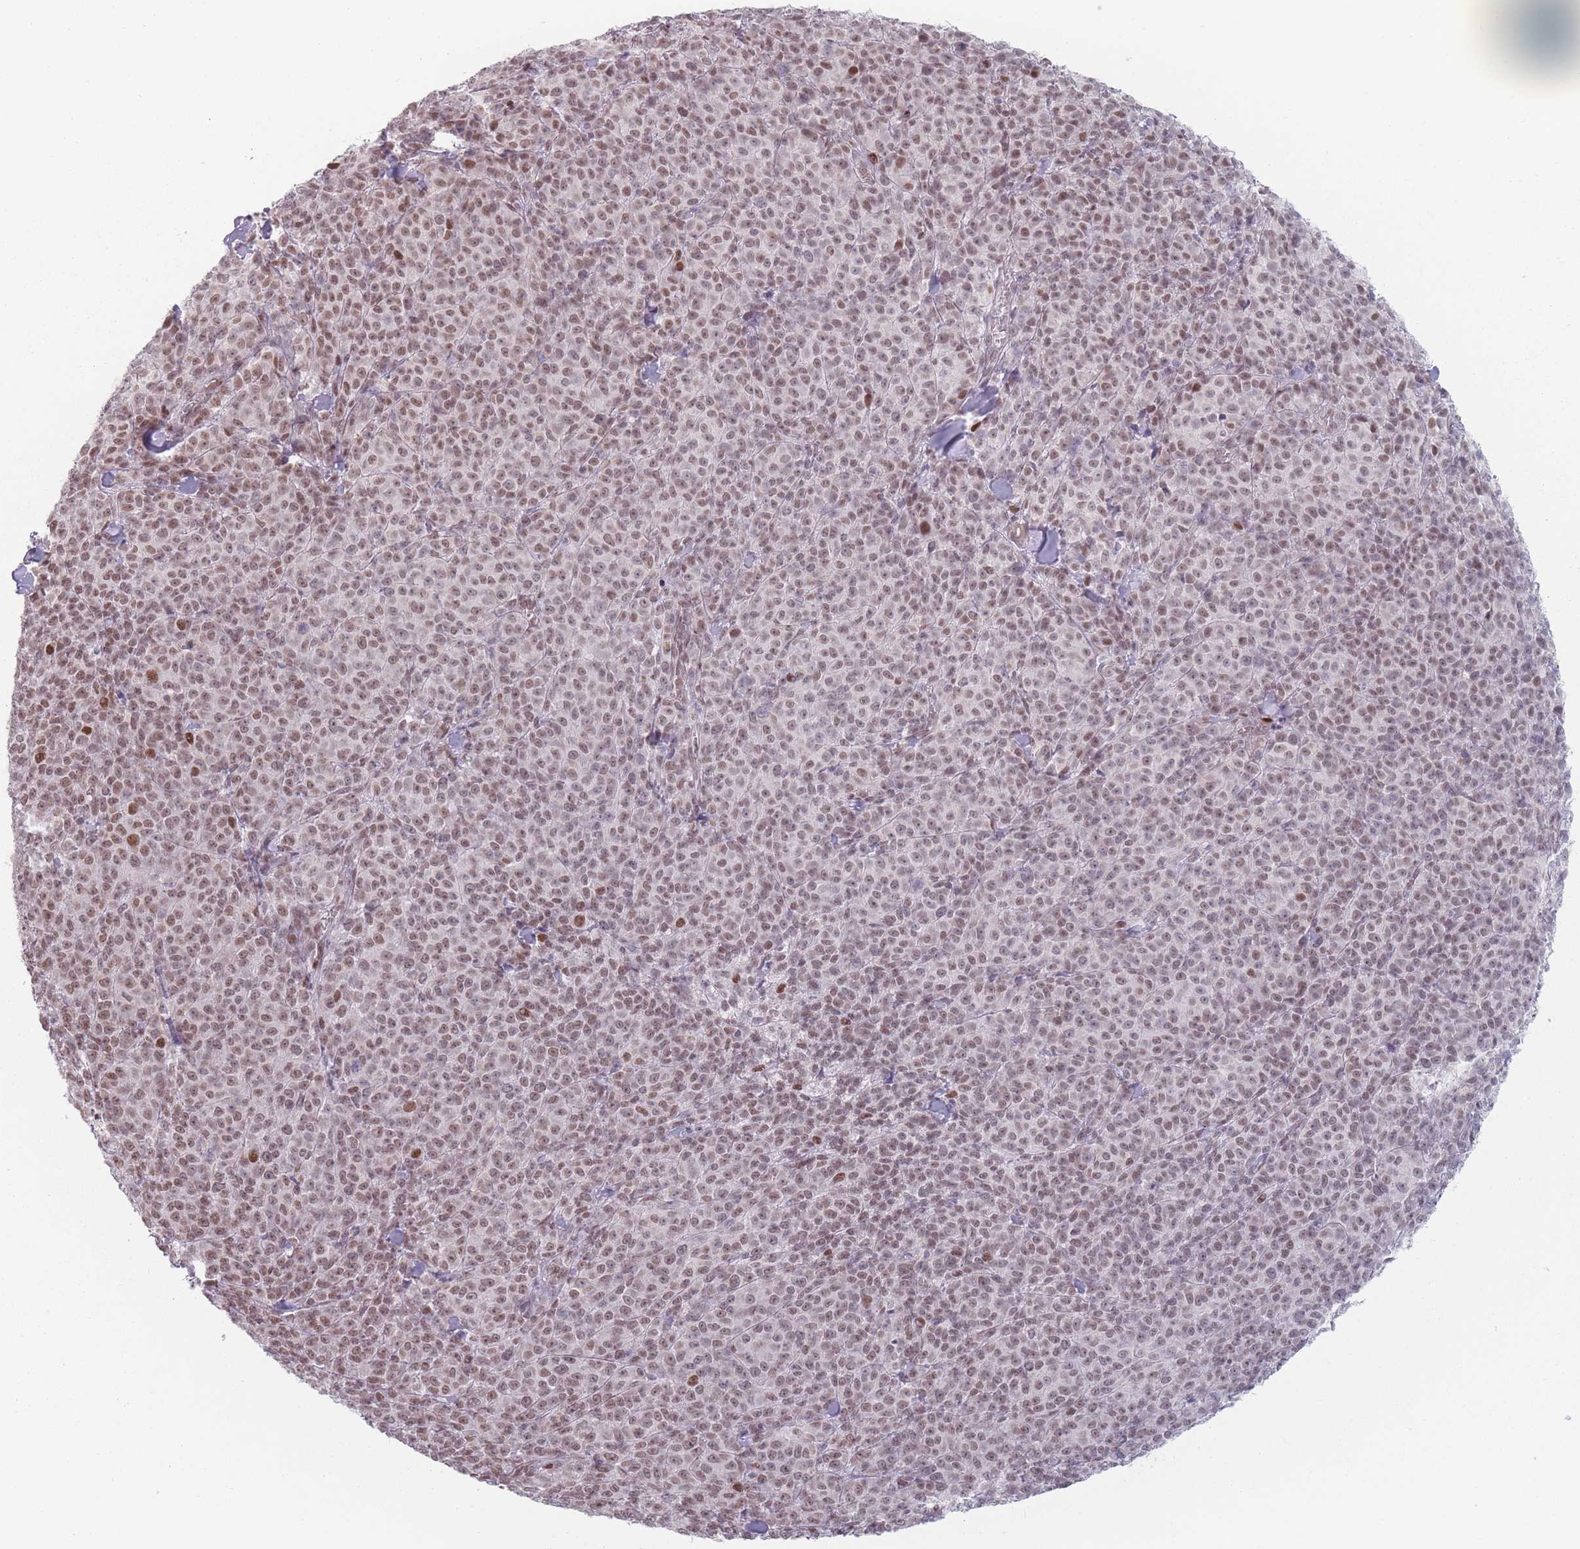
{"staining": {"intensity": "moderate", "quantity": ">75%", "location": "nuclear"}, "tissue": "melanoma", "cell_type": "Tumor cells", "image_type": "cancer", "snomed": [{"axis": "morphology", "description": "Normal tissue, NOS"}, {"axis": "morphology", "description": "Malignant melanoma, NOS"}, {"axis": "topography", "description": "Skin"}], "caption": "About >75% of tumor cells in melanoma display moderate nuclear protein expression as visualized by brown immunohistochemical staining.", "gene": "SH3BGRL2", "patient": {"sex": "female", "age": 34}}